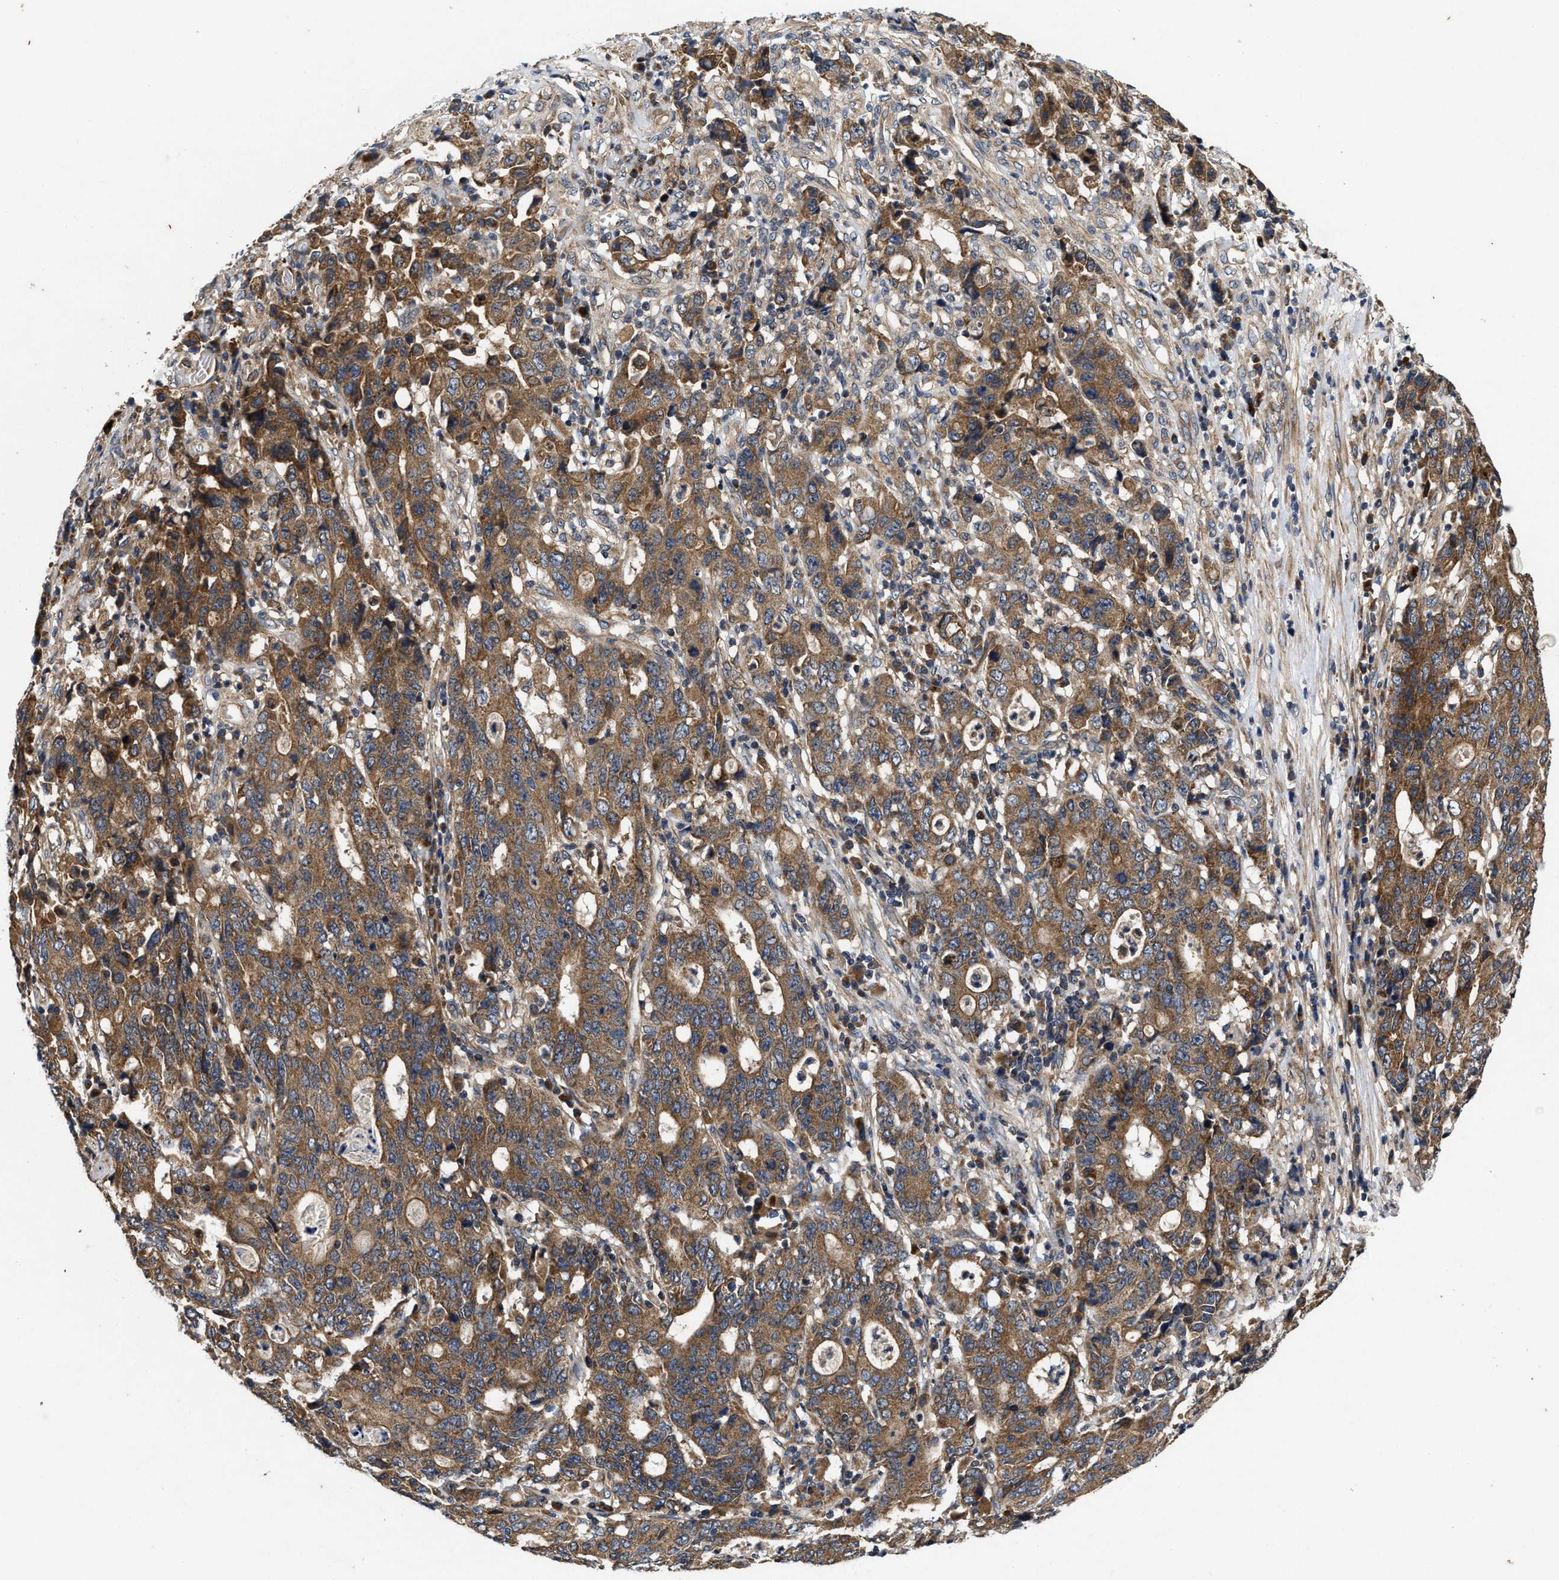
{"staining": {"intensity": "moderate", "quantity": ">75%", "location": "cytoplasmic/membranous"}, "tissue": "stomach cancer", "cell_type": "Tumor cells", "image_type": "cancer", "snomed": [{"axis": "morphology", "description": "Adenocarcinoma, NOS"}, {"axis": "topography", "description": "Stomach, upper"}], "caption": "There is medium levels of moderate cytoplasmic/membranous positivity in tumor cells of stomach cancer (adenocarcinoma), as demonstrated by immunohistochemical staining (brown color).", "gene": "EFNA4", "patient": {"sex": "male", "age": 69}}